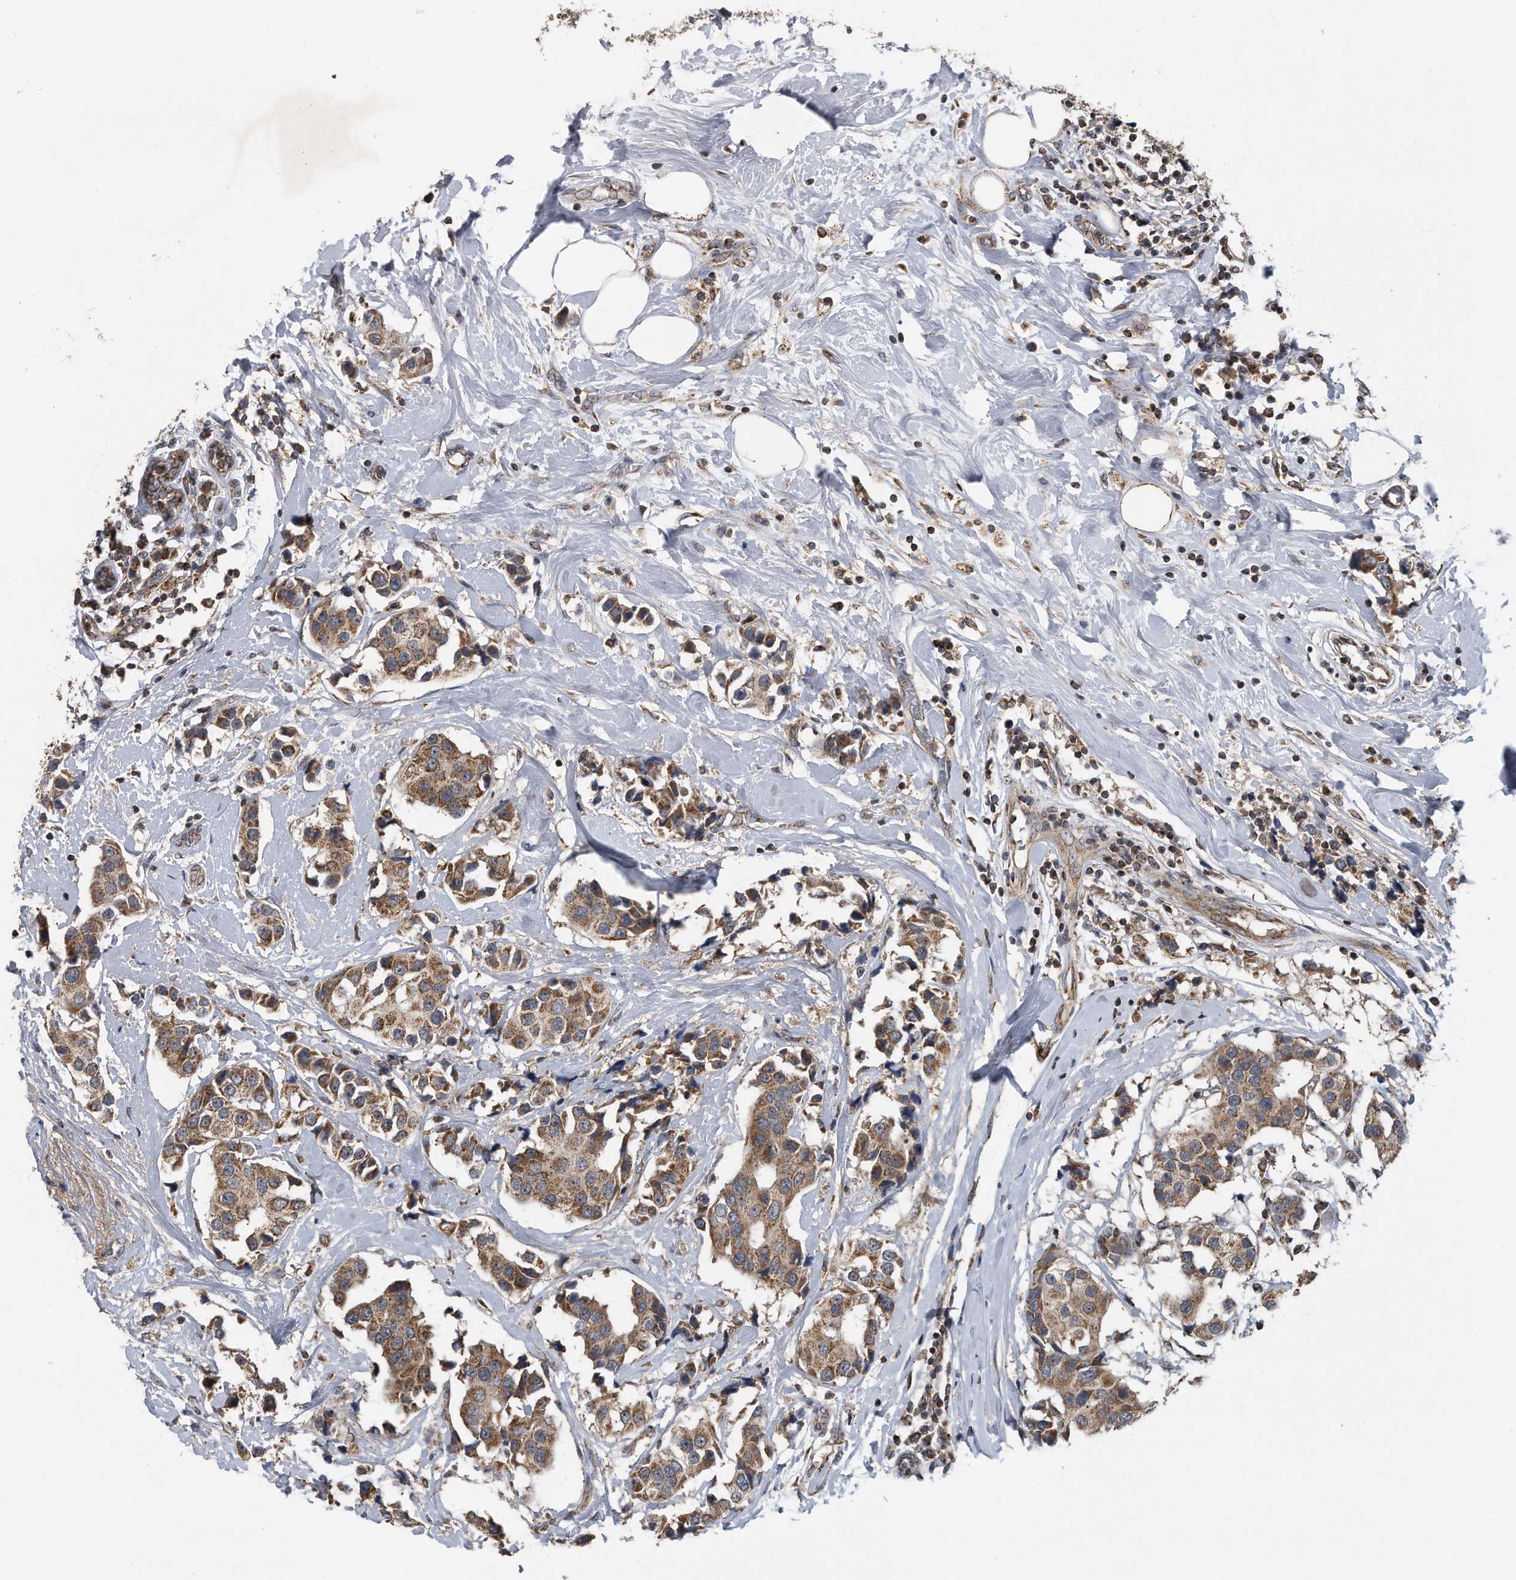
{"staining": {"intensity": "moderate", "quantity": ">75%", "location": "cytoplasmic/membranous"}, "tissue": "breast cancer", "cell_type": "Tumor cells", "image_type": "cancer", "snomed": [{"axis": "morphology", "description": "Normal tissue, NOS"}, {"axis": "morphology", "description": "Duct carcinoma"}, {"axis": "topography", "description": "Breast"}], "caption": "Breast cancer (infiltrating ductal carcinoma) tissue exhibits moderate cytoplasmic/membranous positivity in about >75% of tumor cells, visualized by immunohistochemistry. The staining is performed using DAB brown chromogen to label protein expression. The nuclei are counter-stained blue using hematoxylin.", "gene": "ALPK2", "patient": {"sex": "female", "age": 39}}